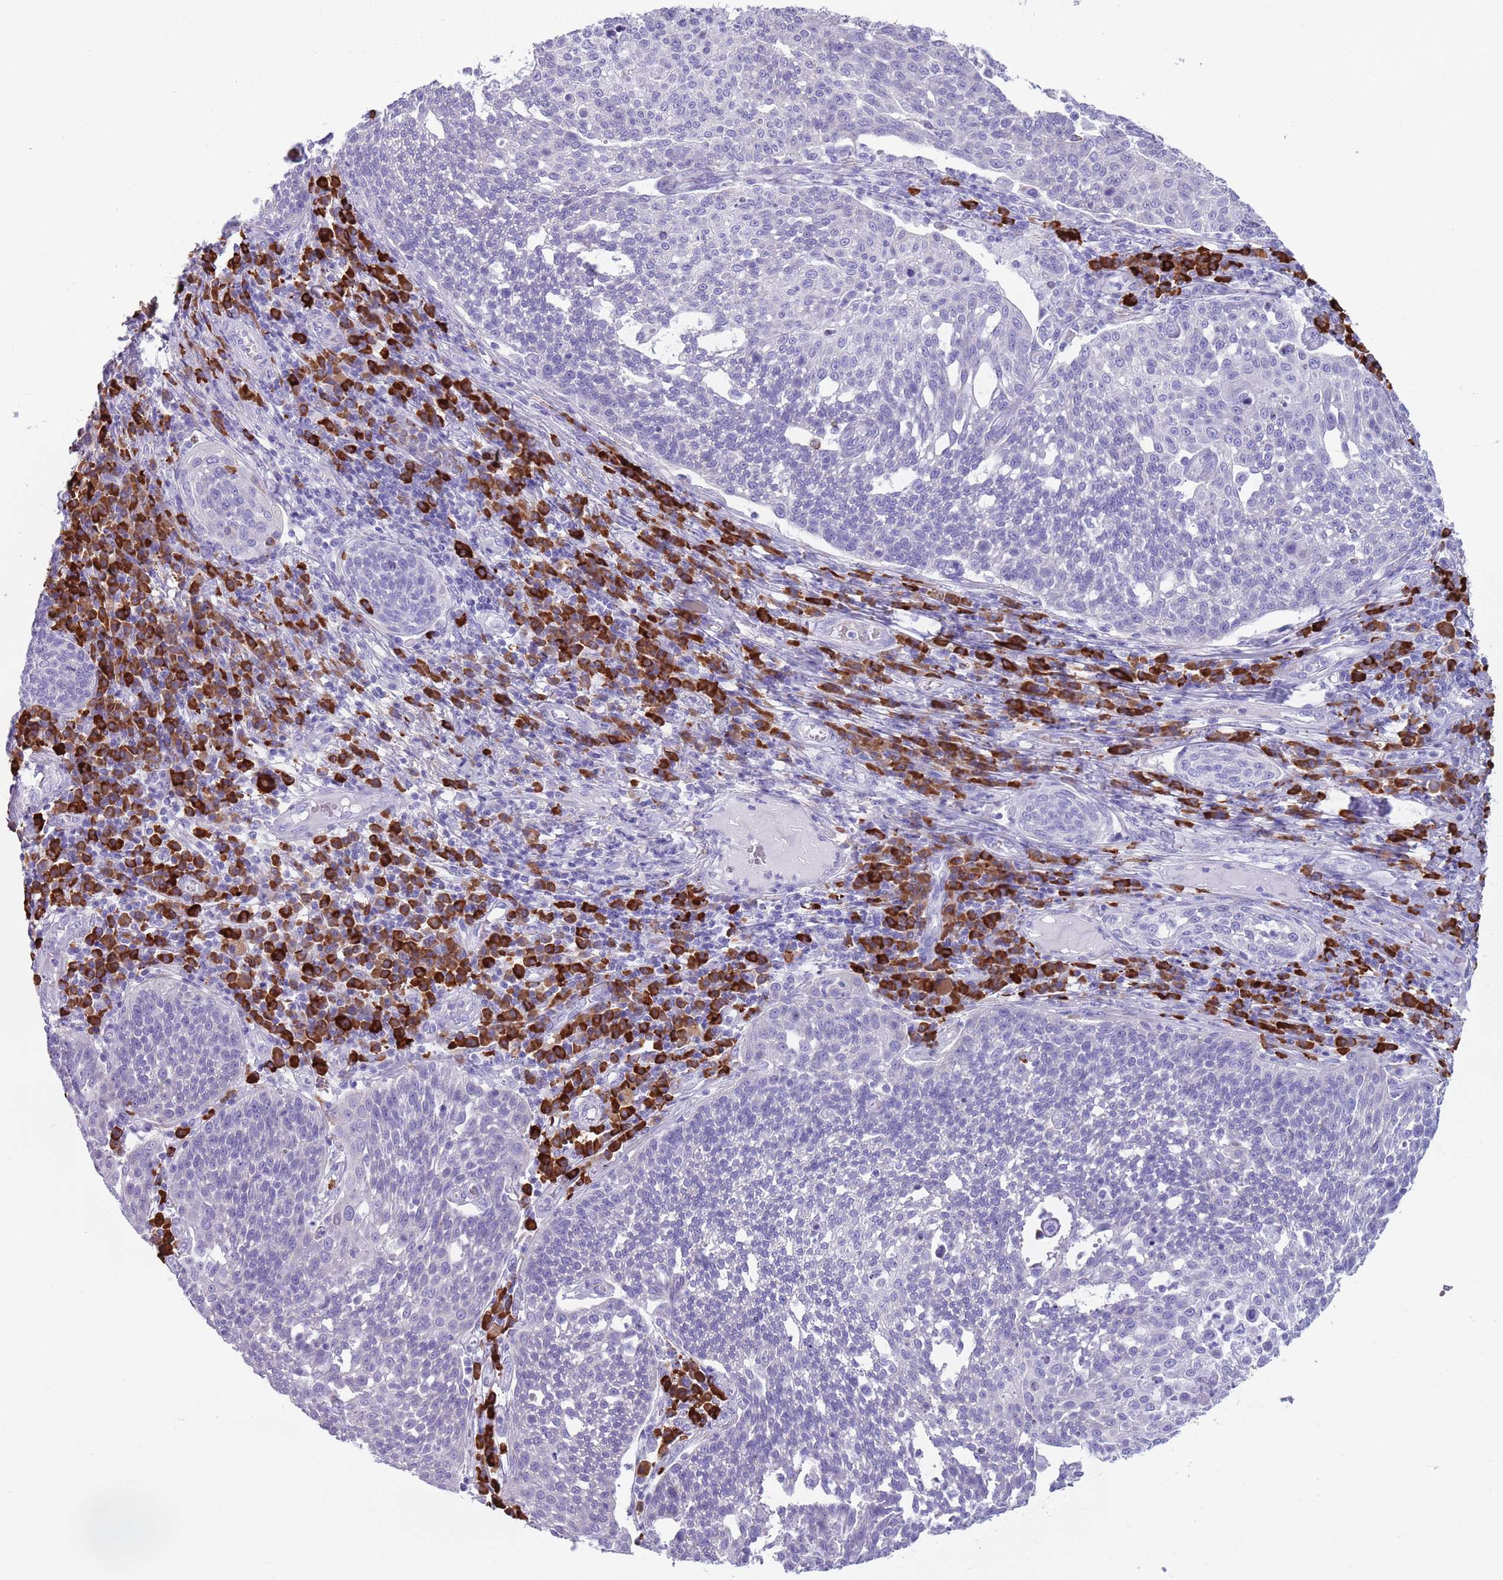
{"staining": {"intensity": "negative", "quantity": "none", "location": "none"}, "tissue": "cervical cancer", "cell_type": "Tumor cells", "image_type": "cancer", "snomed": [{"axis": "morphology", "description": "Squamous cell carcinoma, NOS"}, {"axis": "topography", "description": "Cervix"}], "caption": "Immunohistochemistry (IHC) micrograph of cervical squamous cell carcinoma stained for a protein (brown), which exhibits no staining in tumor cells.", "gene": "LY6G5B", "patient": {"sex": "female", "age": 34}}